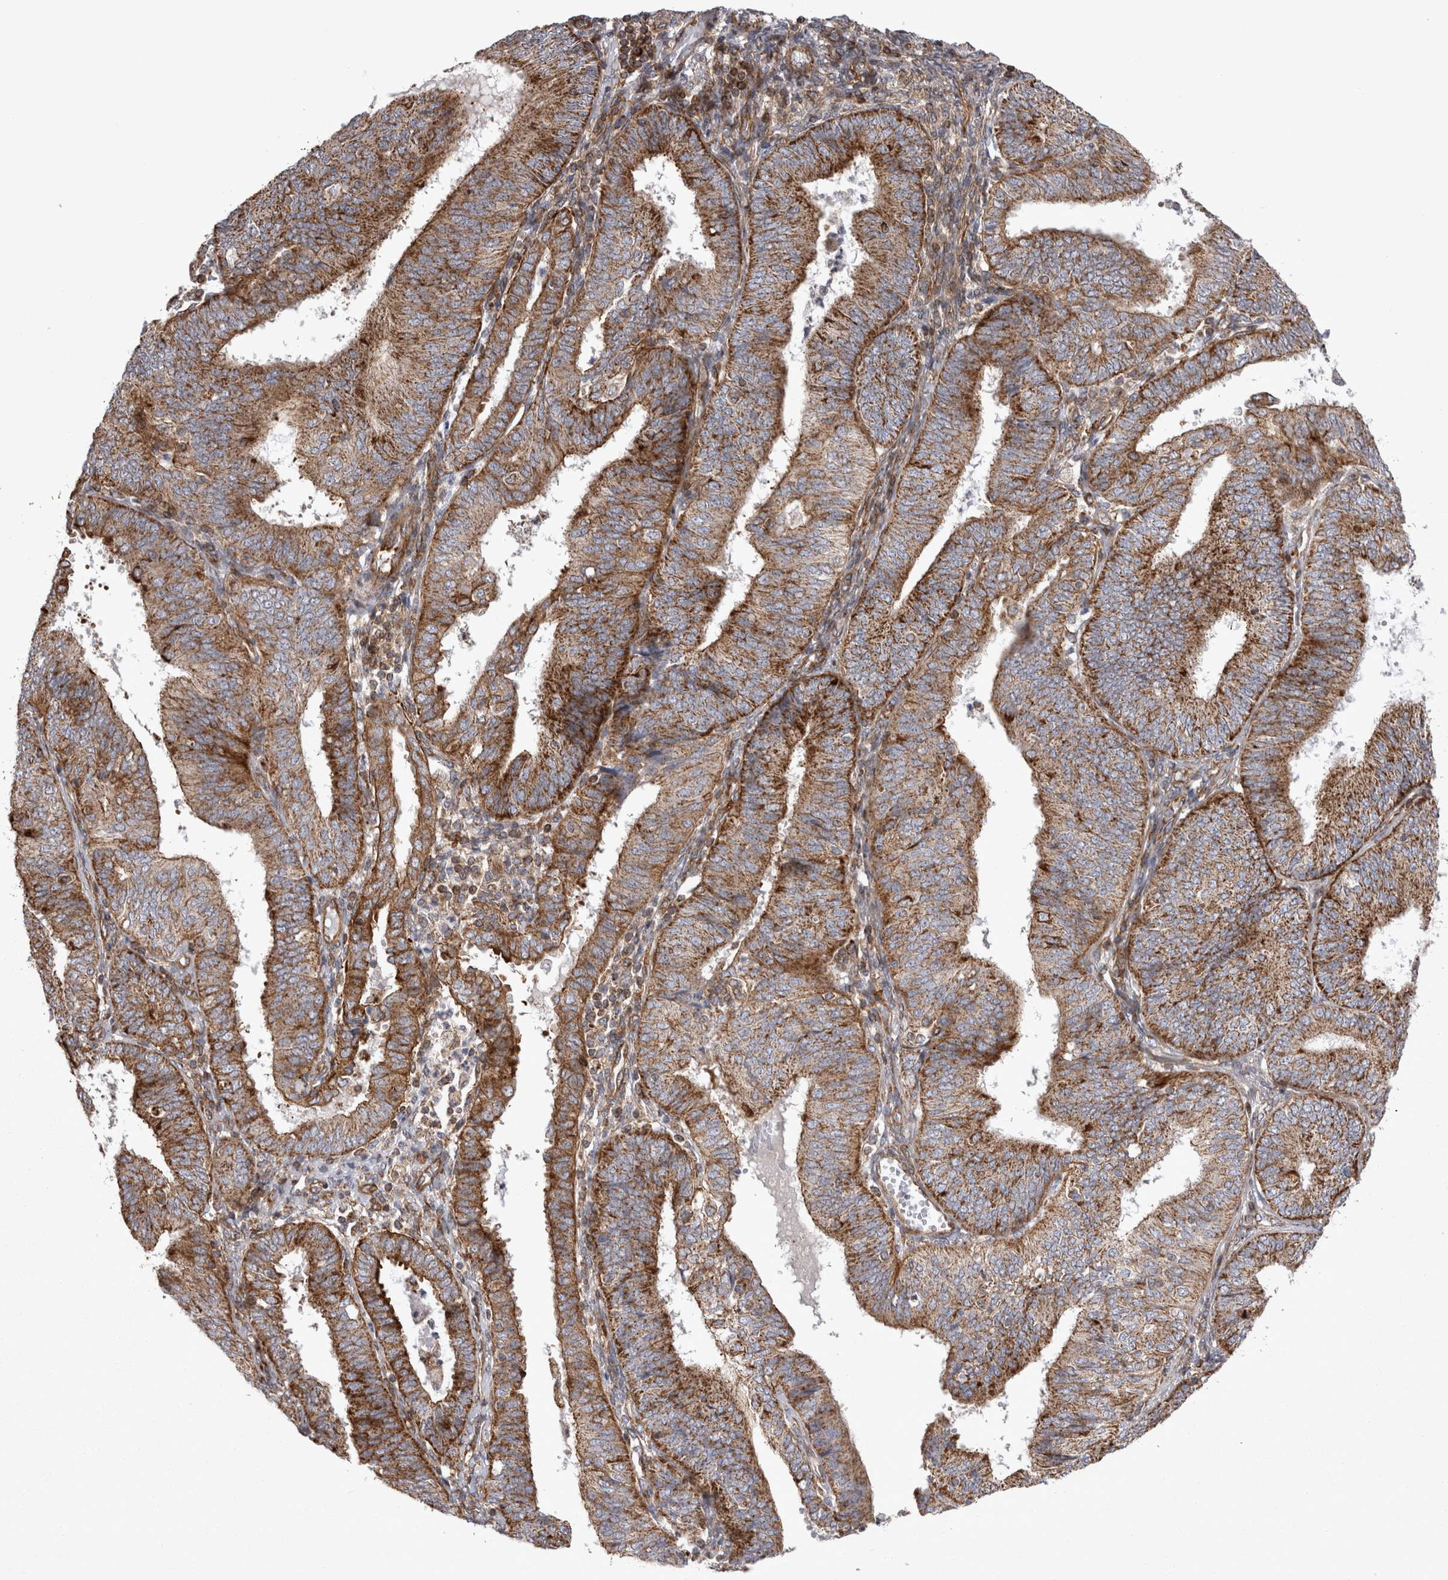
{"staining": {"intensity": "strong", "quantity": ">75%", "location": "cytoplasmic/membranous"}, "tissue": "endometrial cancer", "cell_type": "Tumor cells", "image_type": "cancer", "snomed": [{"axis": "morphology", "description": "Adenocarcinoma, NOS"}, {"axis": "topography", "description": "Endometrium"}], "caption": "Tumor cells reveal high levels of strong cytoplasmic/membranous staining in approximately >75% of cells in endometrial adenocarcinoma.", "gene": "TSPOAP1", "patient": {"sex": "female", "age": 58}}